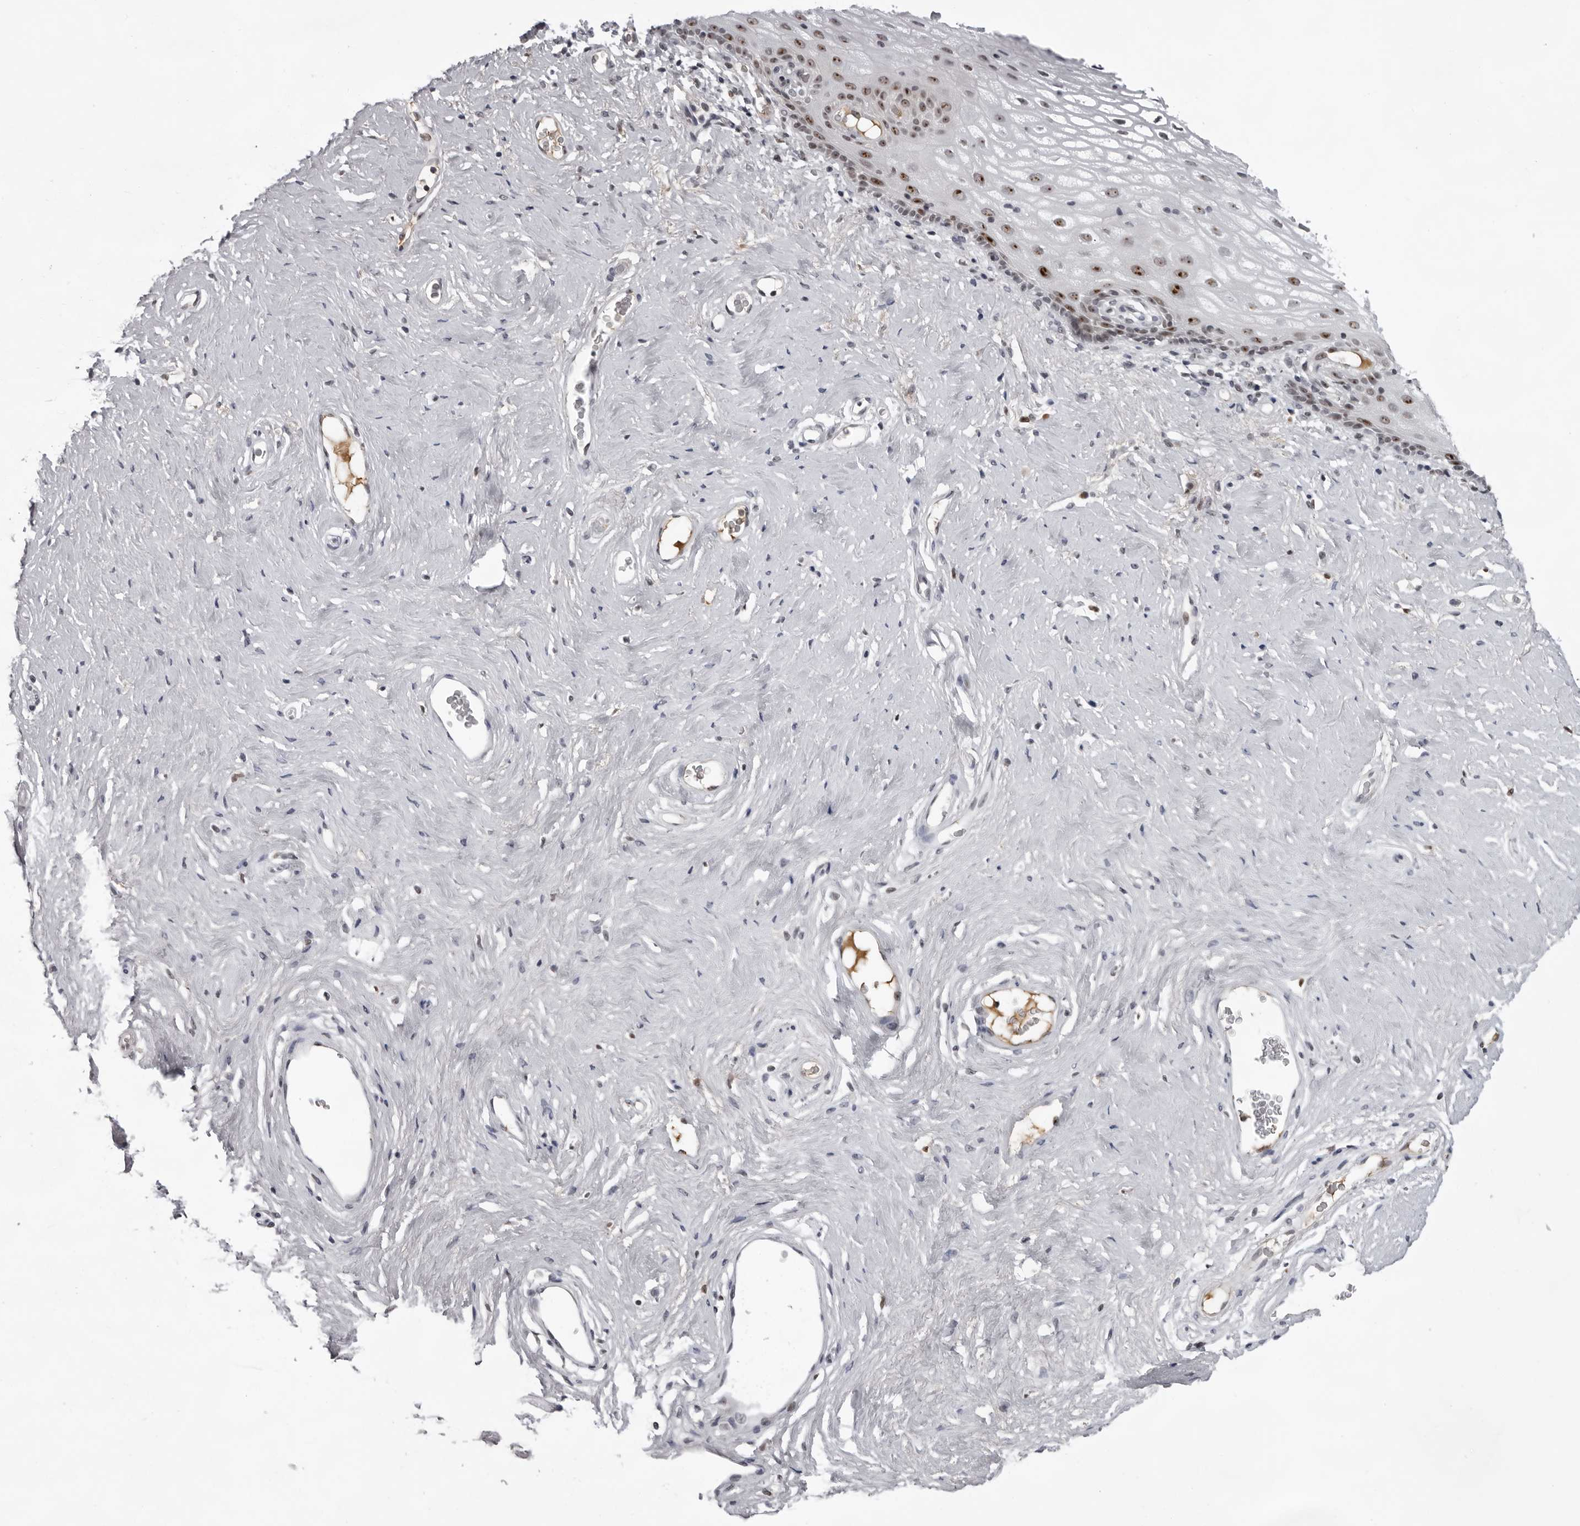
{"staining": {"intensity": "strong", "quantity": "25%-75%", "location": "nuclear"}, "tissue": "vagina", "cell_type": "Squamous epithelial cells", "image_type": "normal", "snomed": [{"axis": "morphology", "description": "Normal tissue, NOS"}, {"axis": "morphology", "description": "Adenocarcinoma, NOS"}, {"axis": "topography", "description": "Rectum"}, {"axis": "topography", "description": "Vagina"}], "caption": "Vagina stained with immunohistochemistry (IHC) displays strong nuclear expression in approximately 25%-75% of squamous epithelial cells.", "gene": "EXOSC10", "patient": {"sex": "female", "age": 71}}